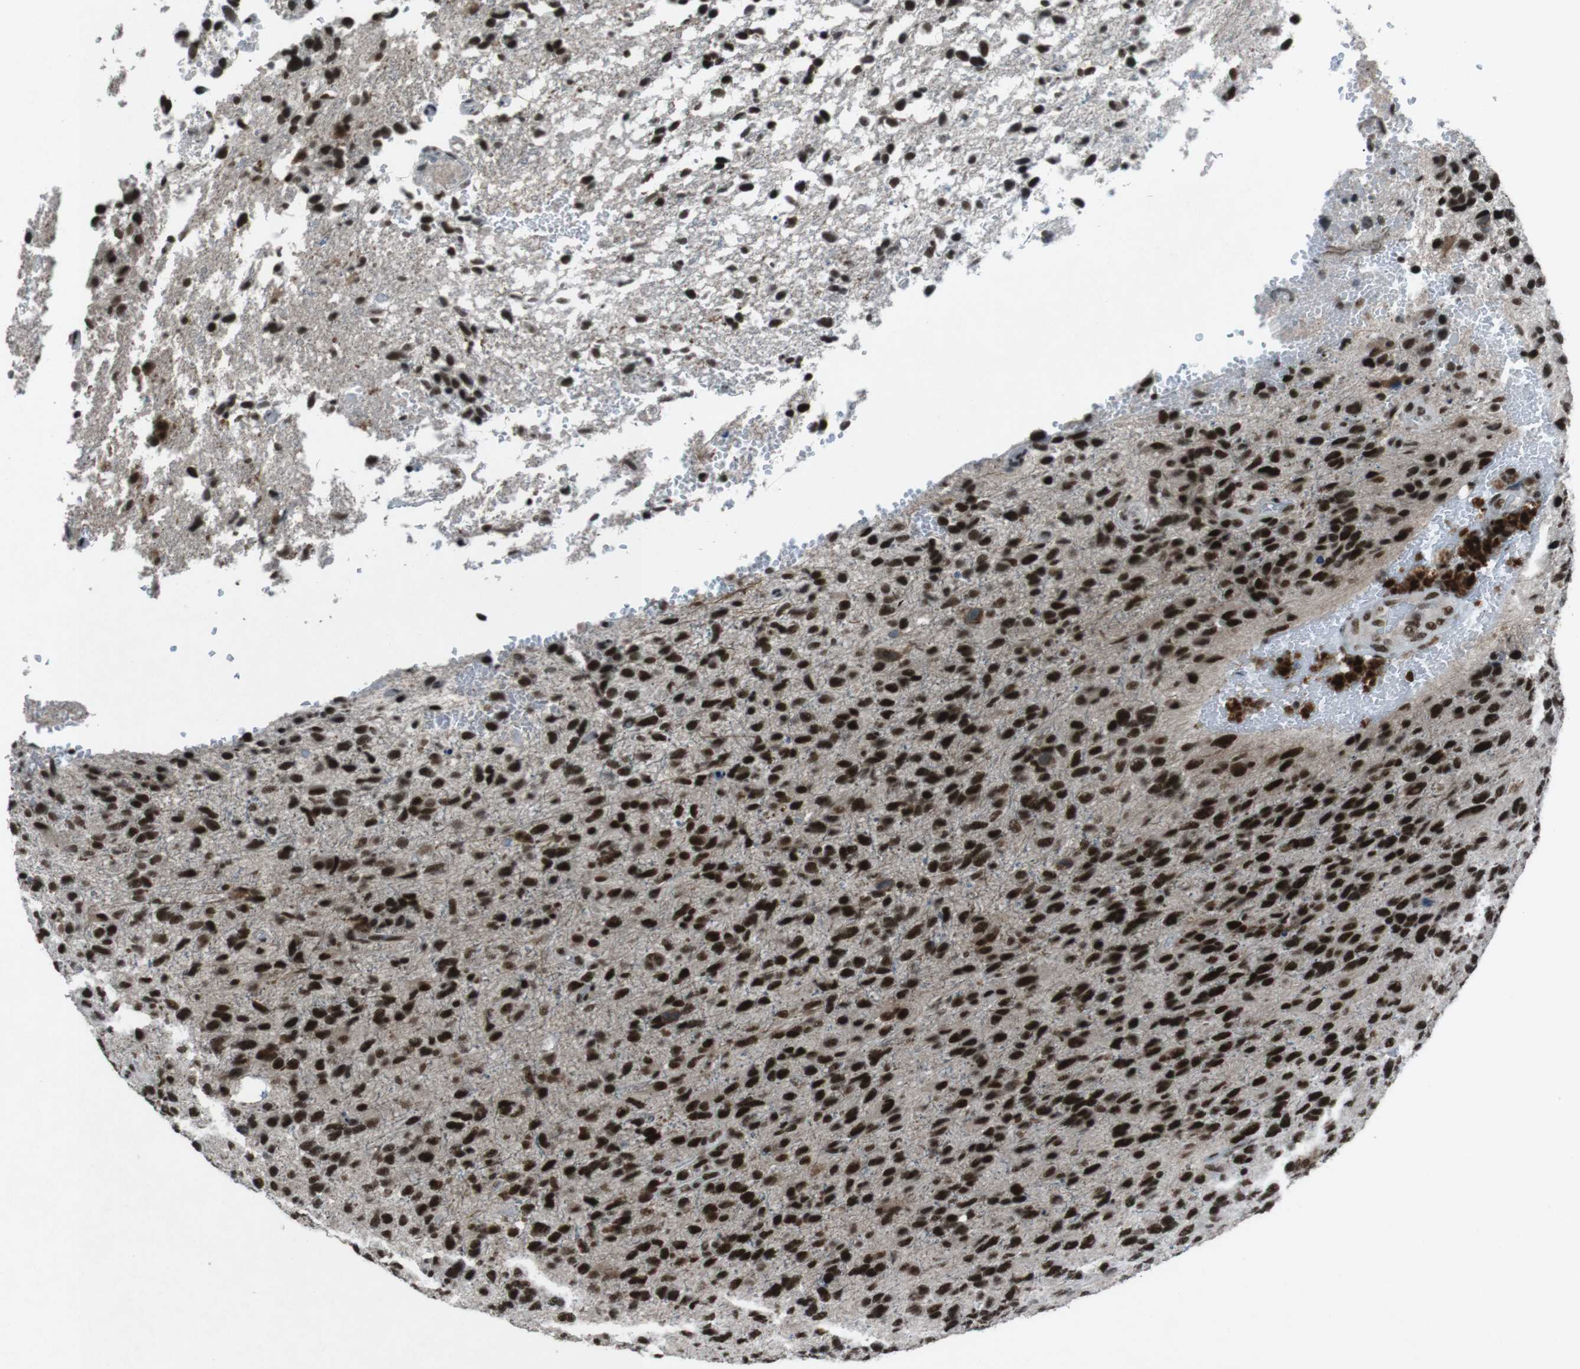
{"staining": {"intensity": "strong", "quantity": ">75%", "location": "nuclear"}, "tissue": "glioma", "cell_type": "Tumor cells", "image_type": "cancer", "snomed": [{"axis": "morphology", "description": "Glioma, malignant, High grade"}, {"axis": "topography", "description": "Brain"}], "caption": "A high-resolution image shows immunohistochemistry staining of malignant high-grade glioma, which shows strong nuclear positivity in approximately >75% of tumor cells.", "gene": "TAF1", "patient": {"sex": "female", "age": 58}}